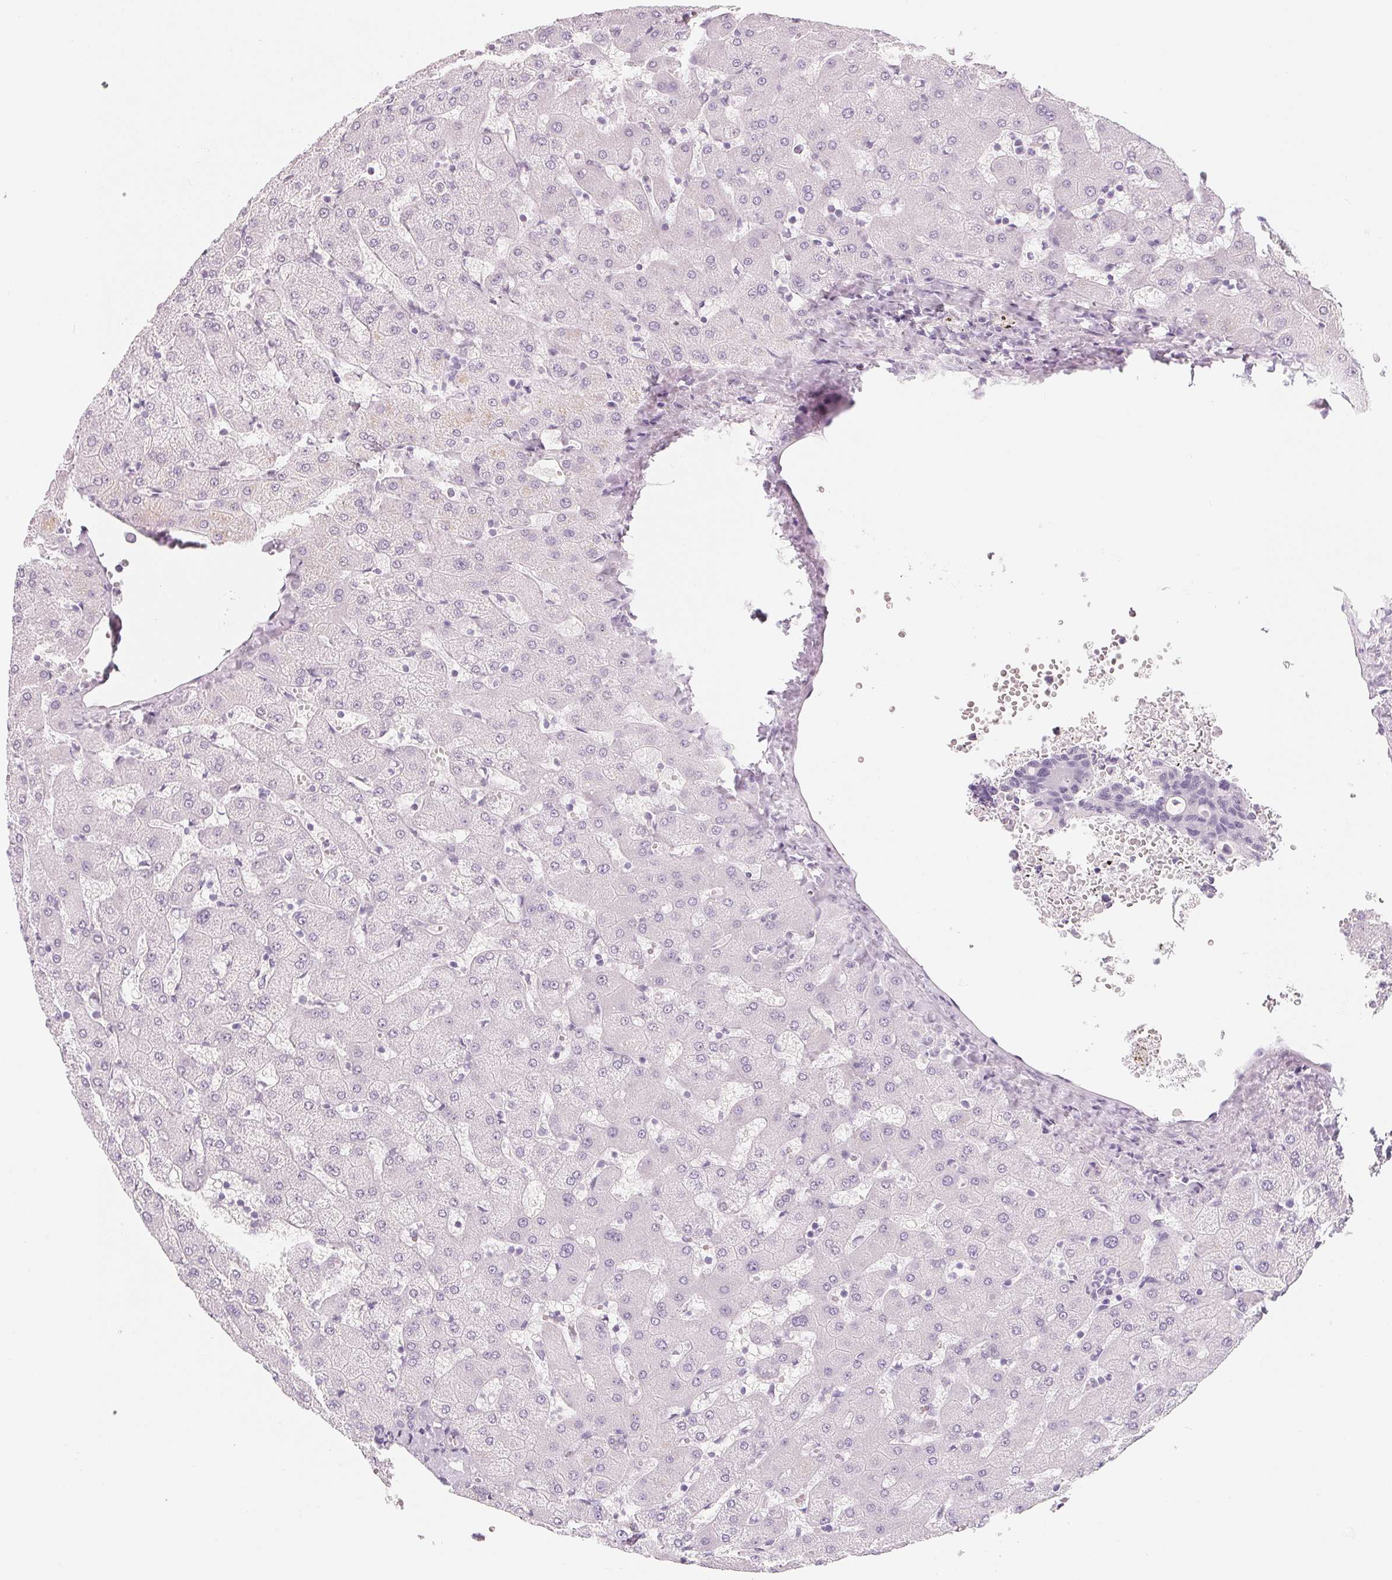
{"staining": {"intensity": "negative", "quantity": "none", "location": "none"}, "tissue": "liver", "cell_type": "Cholangiocytes", "image_type": "normal", "snomed": [{"axis": "morphology", "description": "Normal tissue, NOS"}, {"axis": "topography", "description": "Liver"}], "caption": "Immunohistochemistry photomicrograph of benign liver: human liver stained with DAB (3,3'-diaminobenzidine) shows no significant protein expression in cholangiocytes.", "gene": "SH3GL2", "patient": {"sex": "female", "age": 63}}